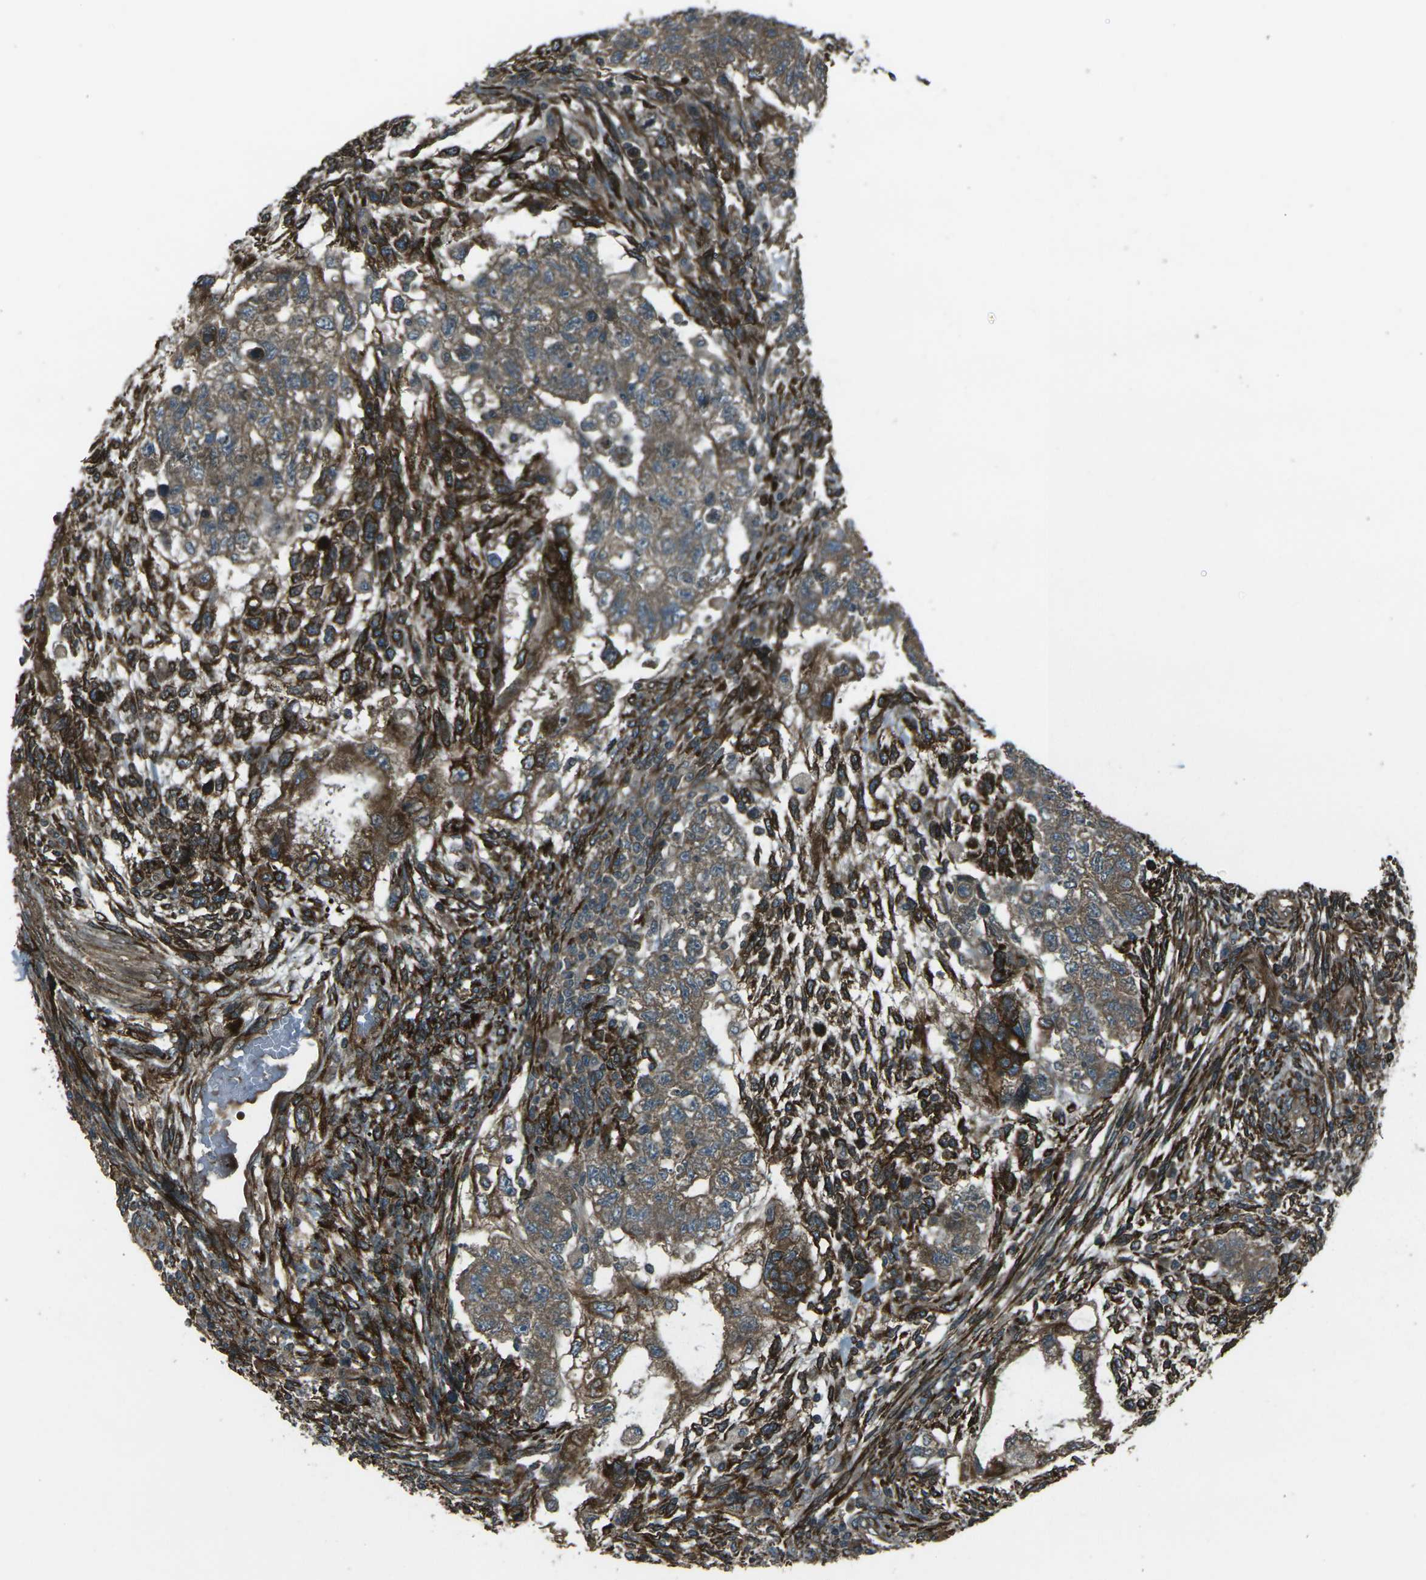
{"staining": {"intensity": "moderate", "quantity": ">75%", "location": "cytoplasmic/membranous"}, "tissue": "testis cancer", "cell_type": "Tumor cells", "image_type": "cancer", "snomed": [{"axis": "morphology", "description": "Normal tissue, NOS"}, {"axis": "morphology", "description": "Carcinoma, Embryonal, NOS"}, {"axis": "topography", "description": "Testis"}], "caption": "Immunohistochemistry (IHC) (DAB (3,3'-diaminobenzidine)) staining of human embryonal carcinoma (testis) displays moderate cytoplasmic/membranous protein expression in approximately >75% of tumor cells.", "gene": "LSMEM1", "patient": {"sex": "male", "age": 36}}